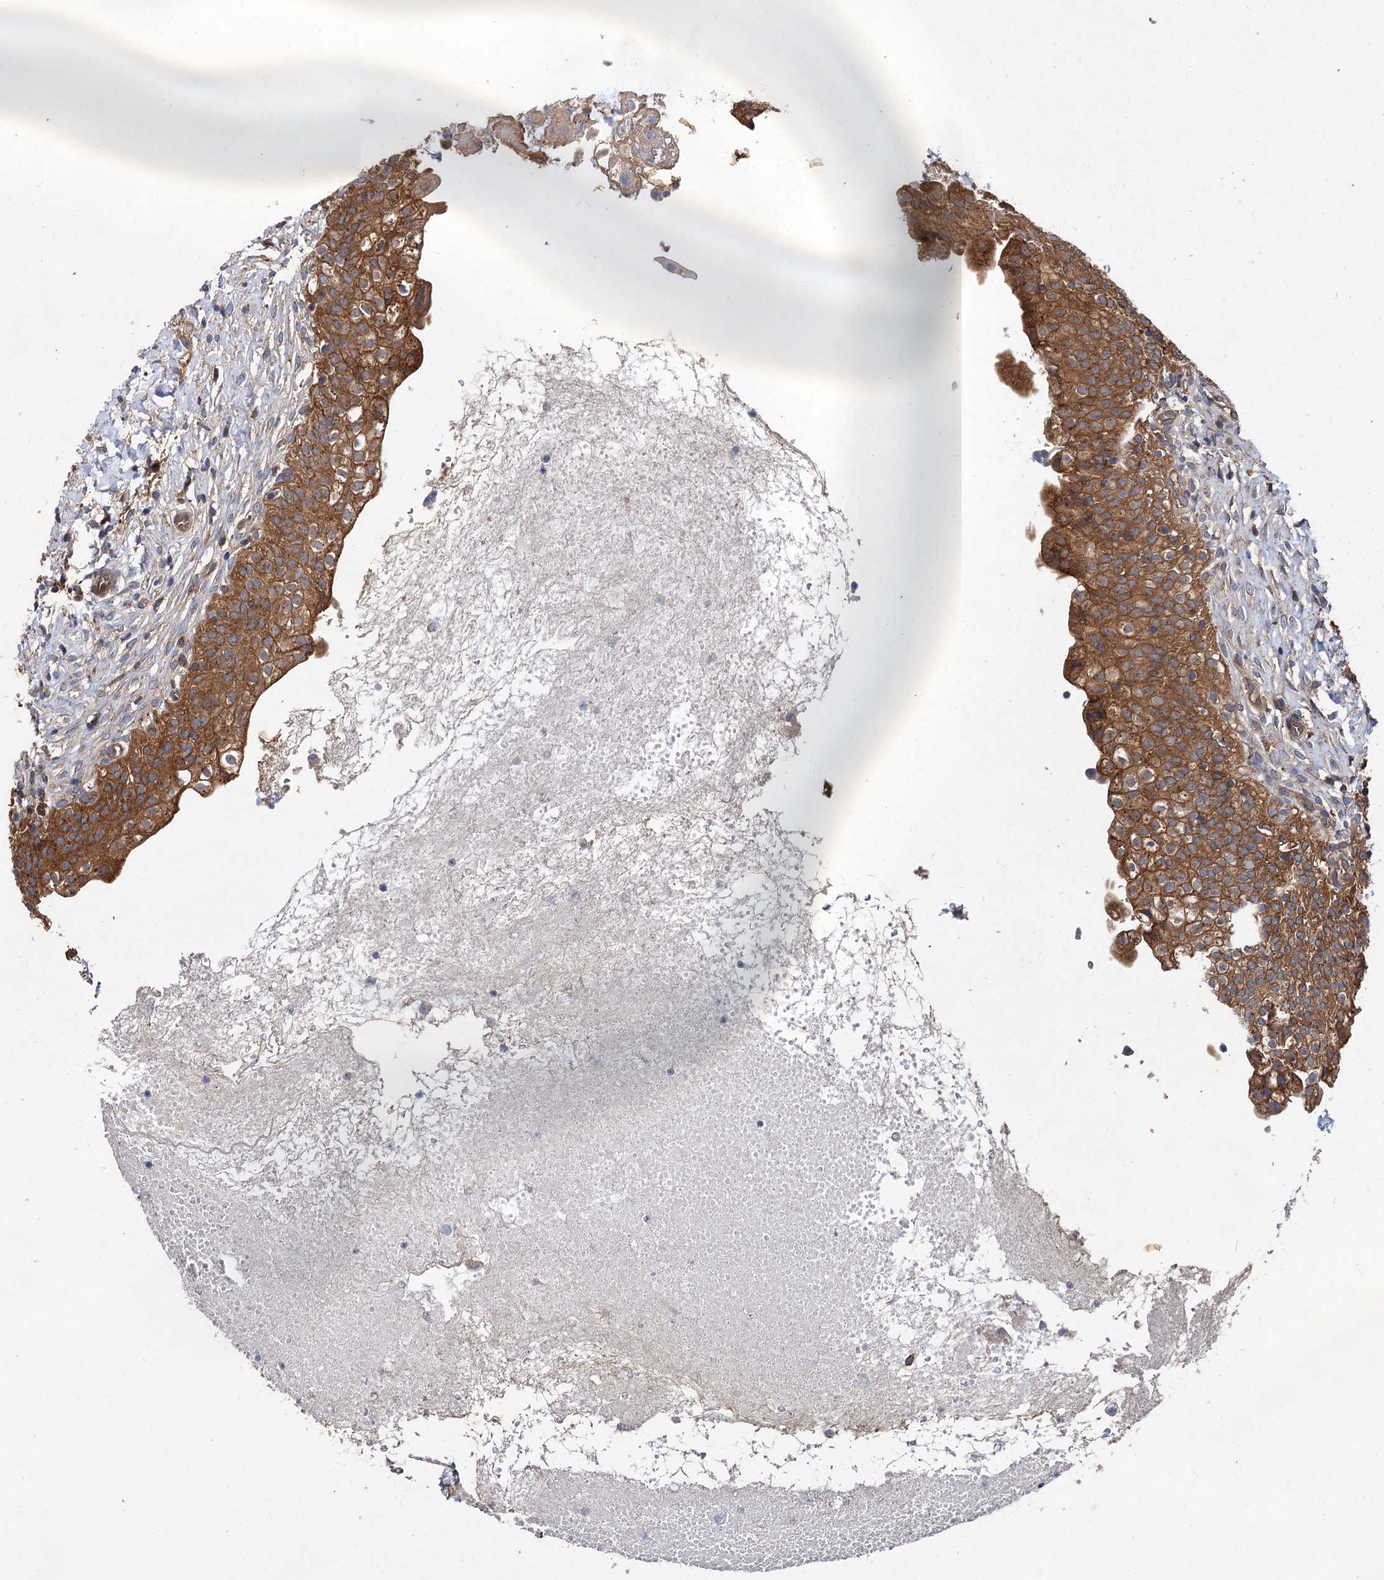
{"staining": {"intensity": "strong", "quantity": ">75%", "location": "cytoplasmic/membranous"}, "tissue": "urinary bladder", "cell_type": "Urothelial cells", "image_type": "normal", "snomed": [{"axis": "morphology", "description": "Normal tissue, NOS"}, {"axis": "topography", "description": "Urinary bladder"}], "caption": "Protein analysis of unremarkable urinary bladder exhibits strong cytoplasmic/membranous positivity in about >75% of urothelial cells.", "gene": "VPS29", "patient": {"sex": "male", "age": 55}}